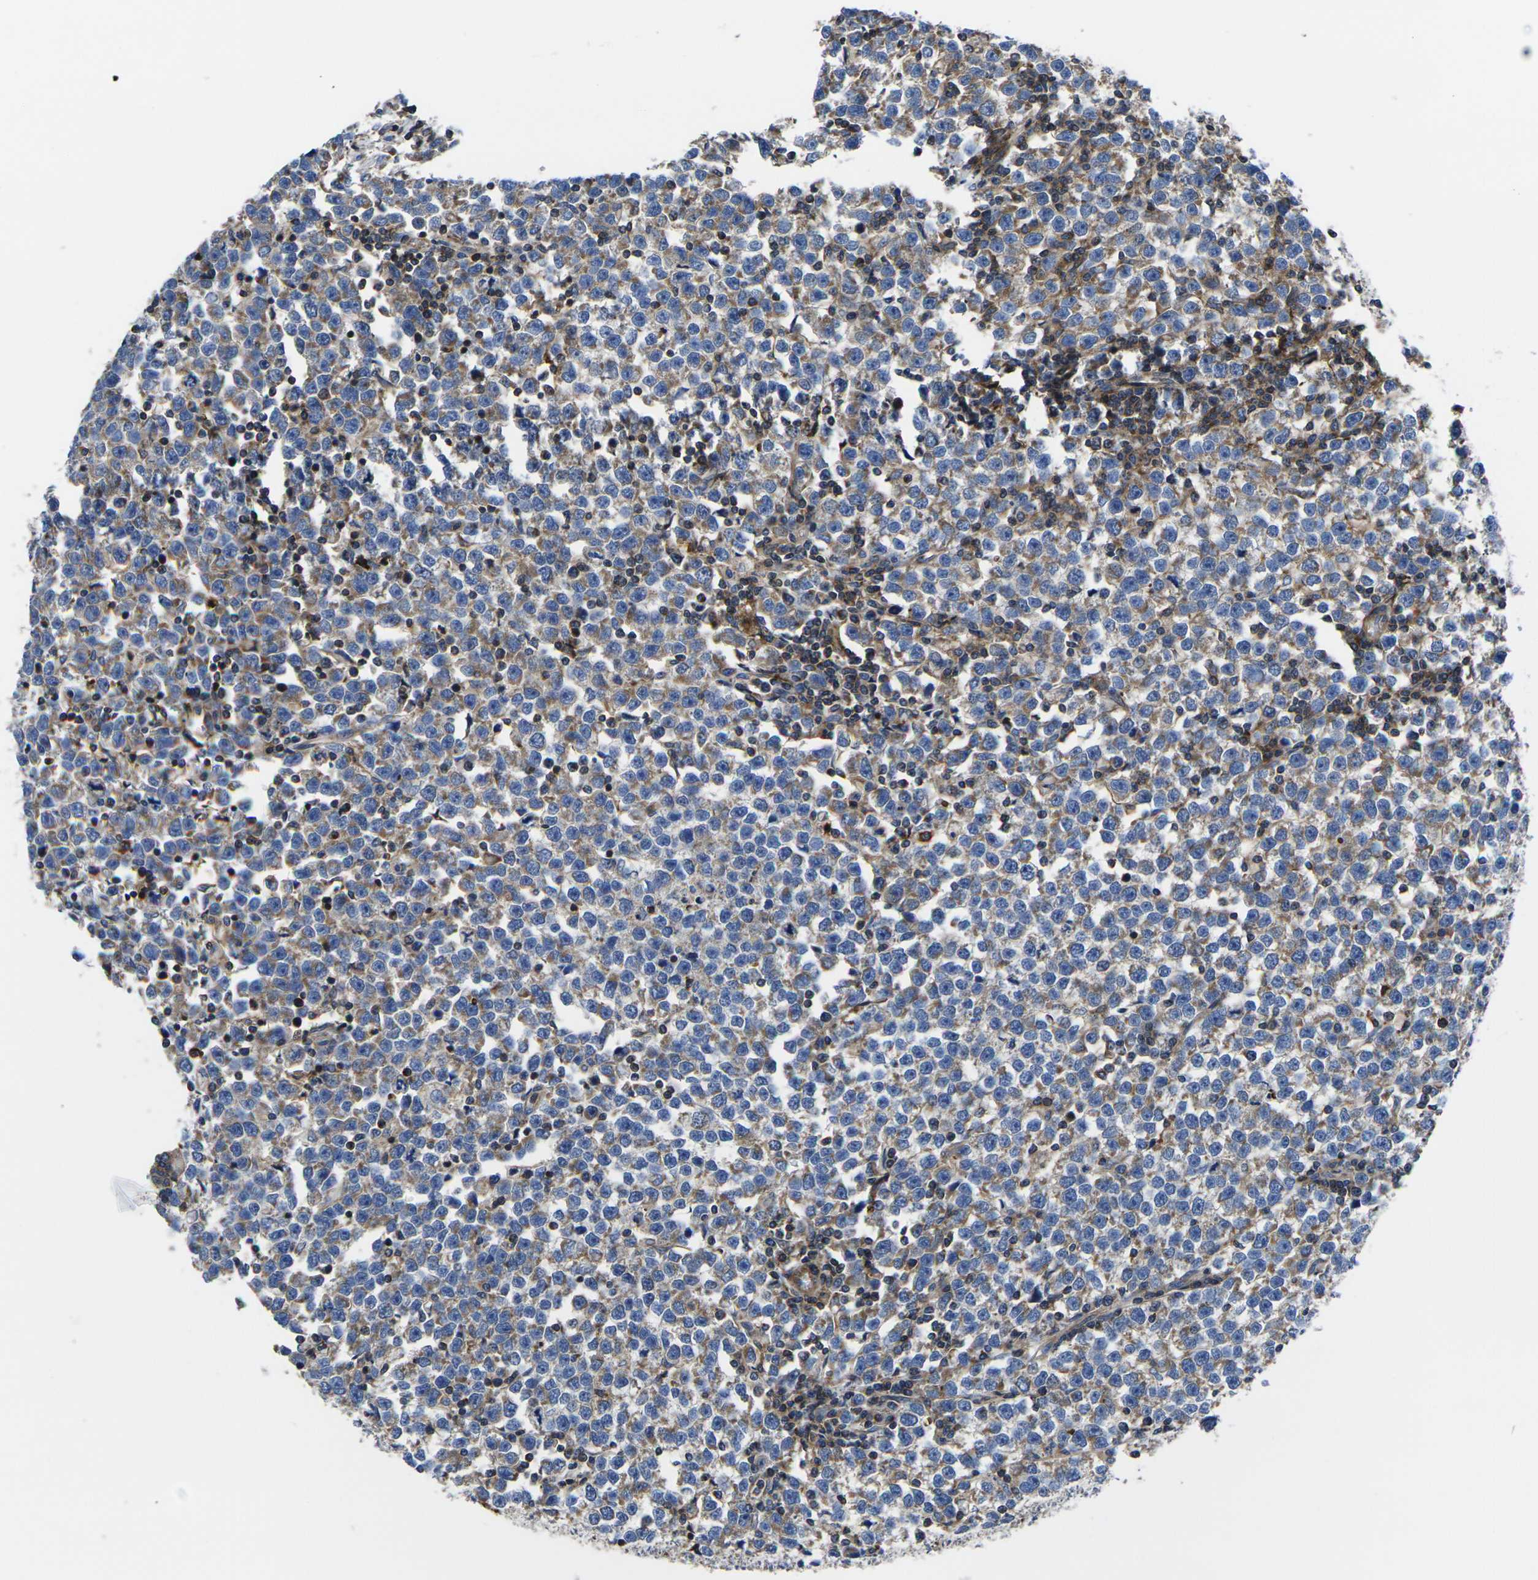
{"staining": {"intensity": "moderate", "quantity": ">75%", "location": "cytoplasmic/membranous"}, "tissue": "testis cancer", "cell_type": "Tumor cells", "image_type": "cancer", "snomed": [{"axis": "morphology", "description": "Seminoma, NOS"}, {"axis": "topography", "description": "Testis"}], "caption": "Tumor cells reveal moderate cytoplasmic/membranous staining in approximately >75% of cells in testis cancer (seminoma).", "gene": "GPR4", "patient": {"sex": "male", "age": 43}}